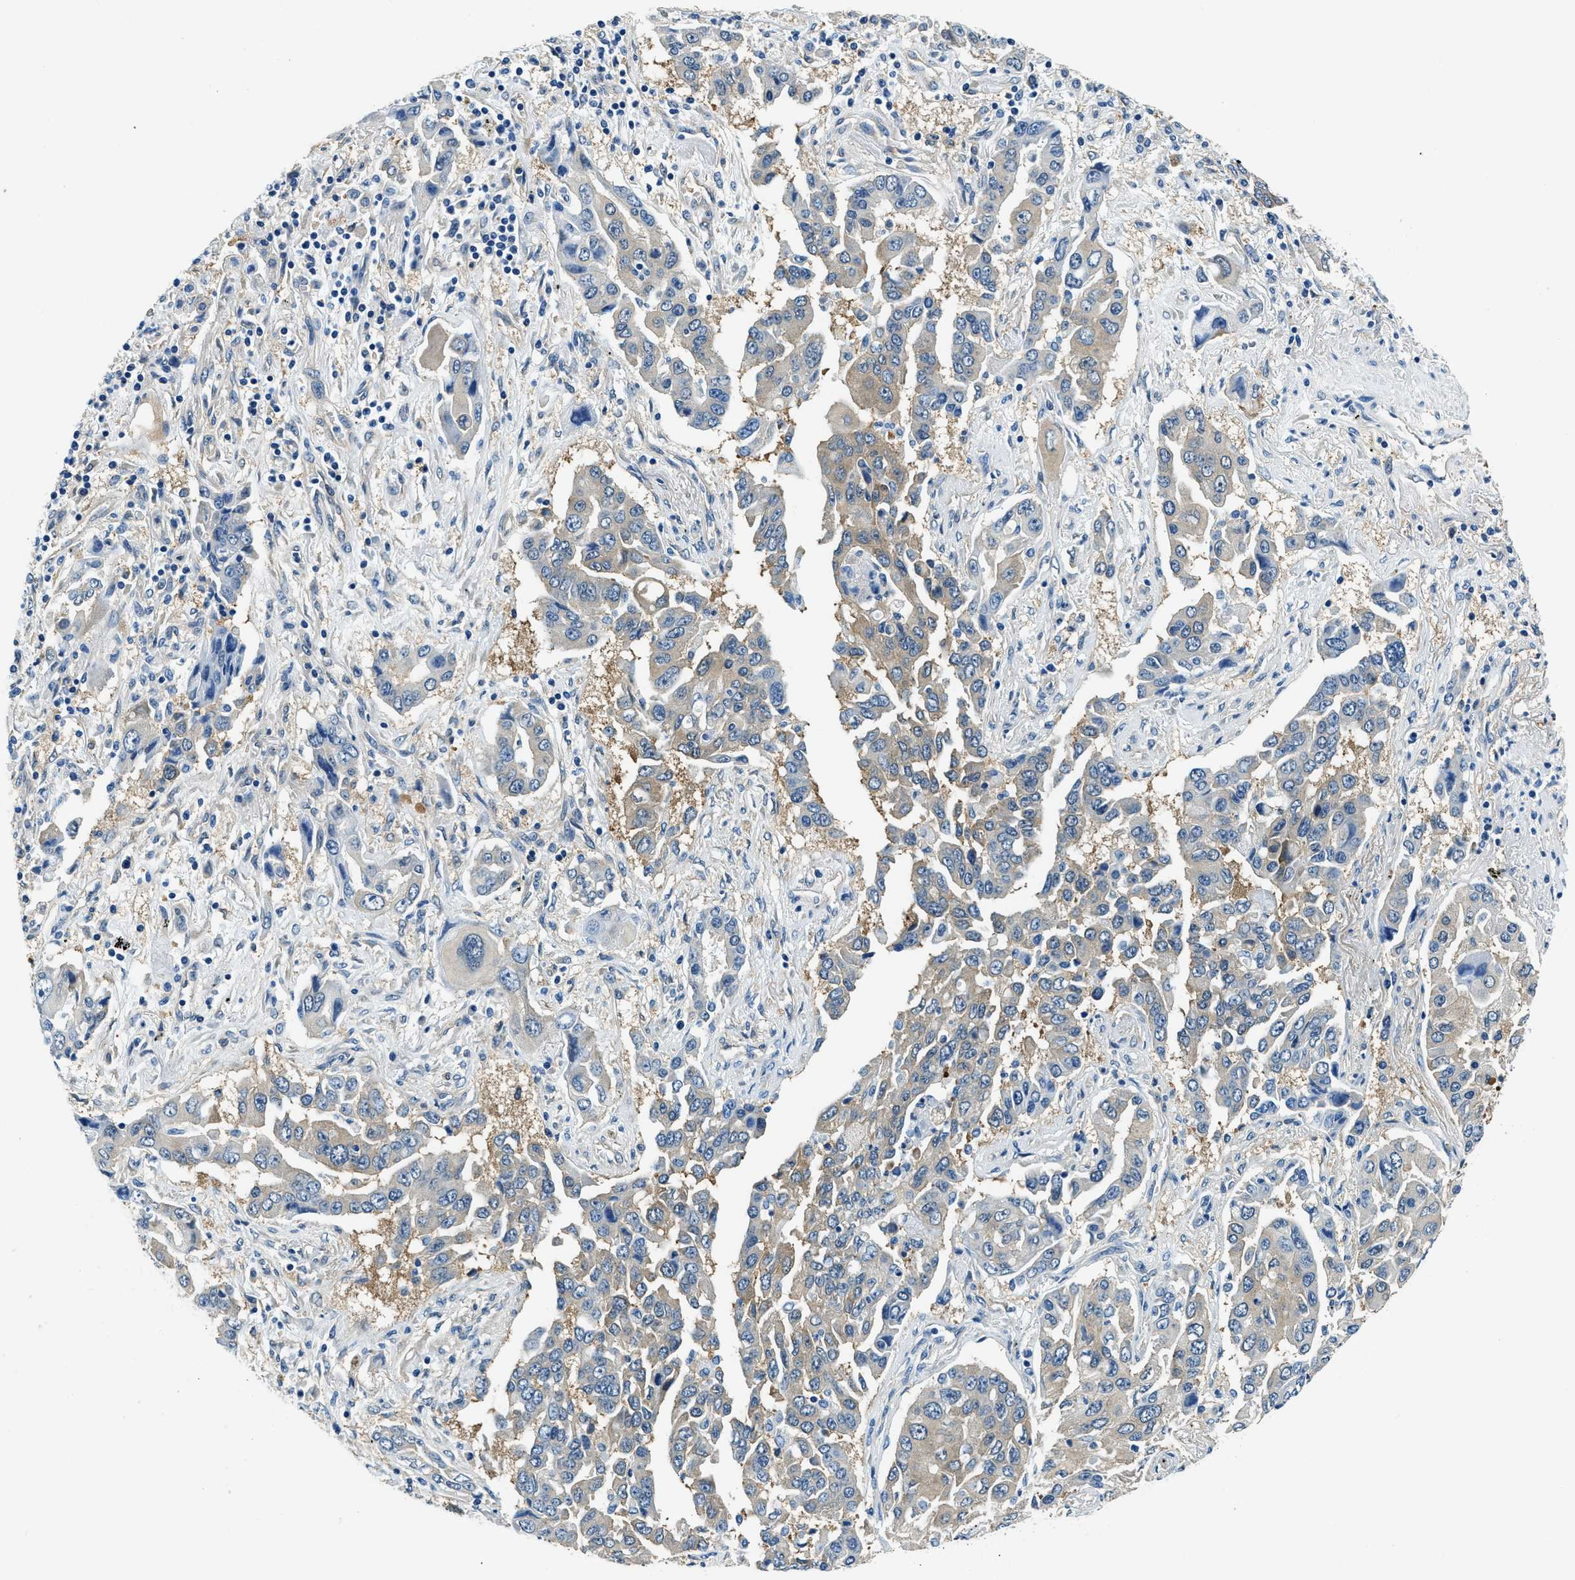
{"staining": {"intensity": "moderate", "quantity": "25%-75%", "location": "cytoplasmic/membranous"}, "tissue": "lung cancer", "cell_type": "Tumor cells", "image_type": "cancer", "snomed": [{"axis": "morphology", "description": "Adenocarcinoma, NOS"}, {"axis": "topography", "description": "Lung"}], "caption": "Lung cancer stained with immunohistochemistry (IHC) exhibits moderate cytoplasmic/membranous expression in approximately 25%-75% of tumor cells.", "gene": "TWF1", "patient": {"sex": "female", "age": 65}}